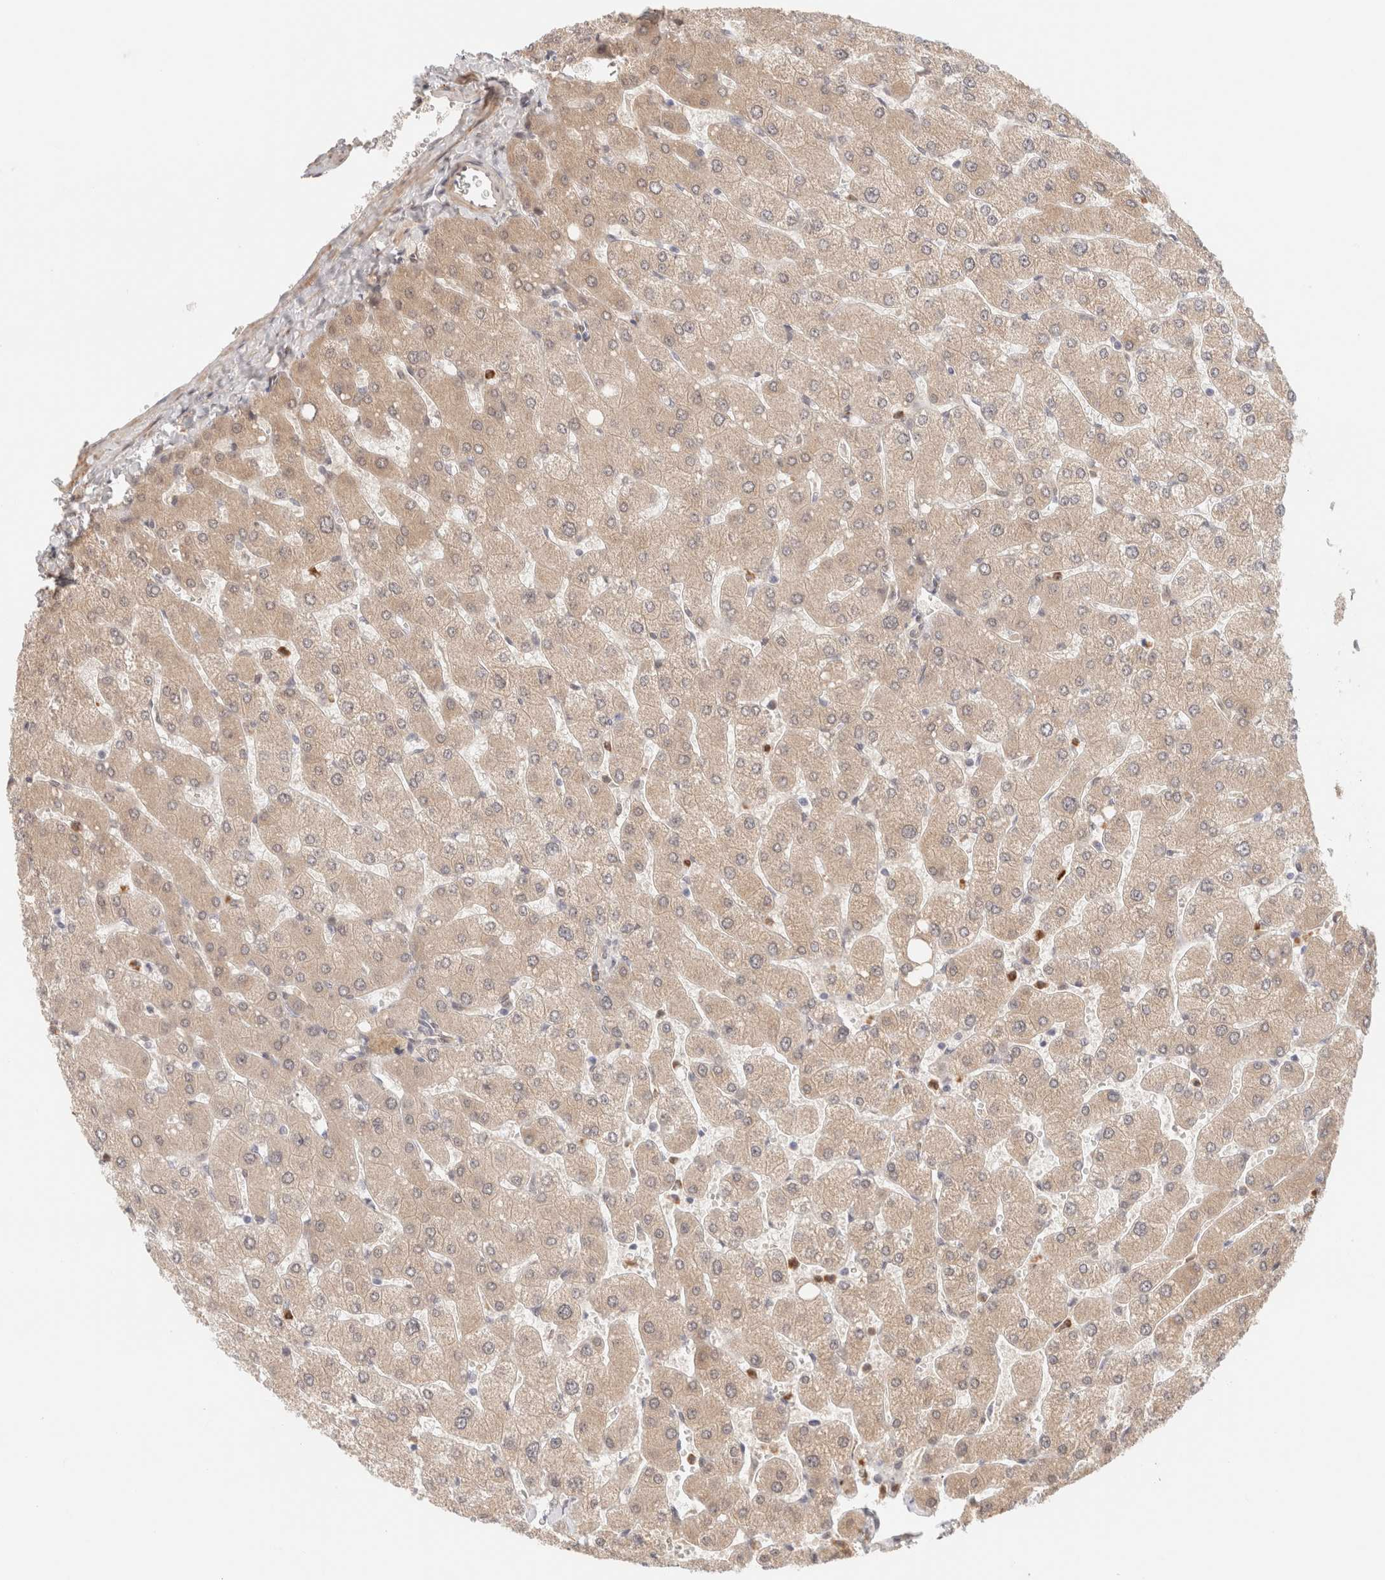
{"staining": {"intensity": "negative", "quantity": "none", "location": "none"}, "tissue": "liver", "cell_type": "Cholangiocytes", "image_type": "normal", "snomed": [{"axis": "morphology", "description": "Normal tissue, NOS"}, {"axis": "topography", "description": "Liver"}], "caption": "The photomicrograph exhibits no significant staining in cholangiocytes of liver.", "gene": "BRPF3", "patient": {"sex": "male", "age": 55}}